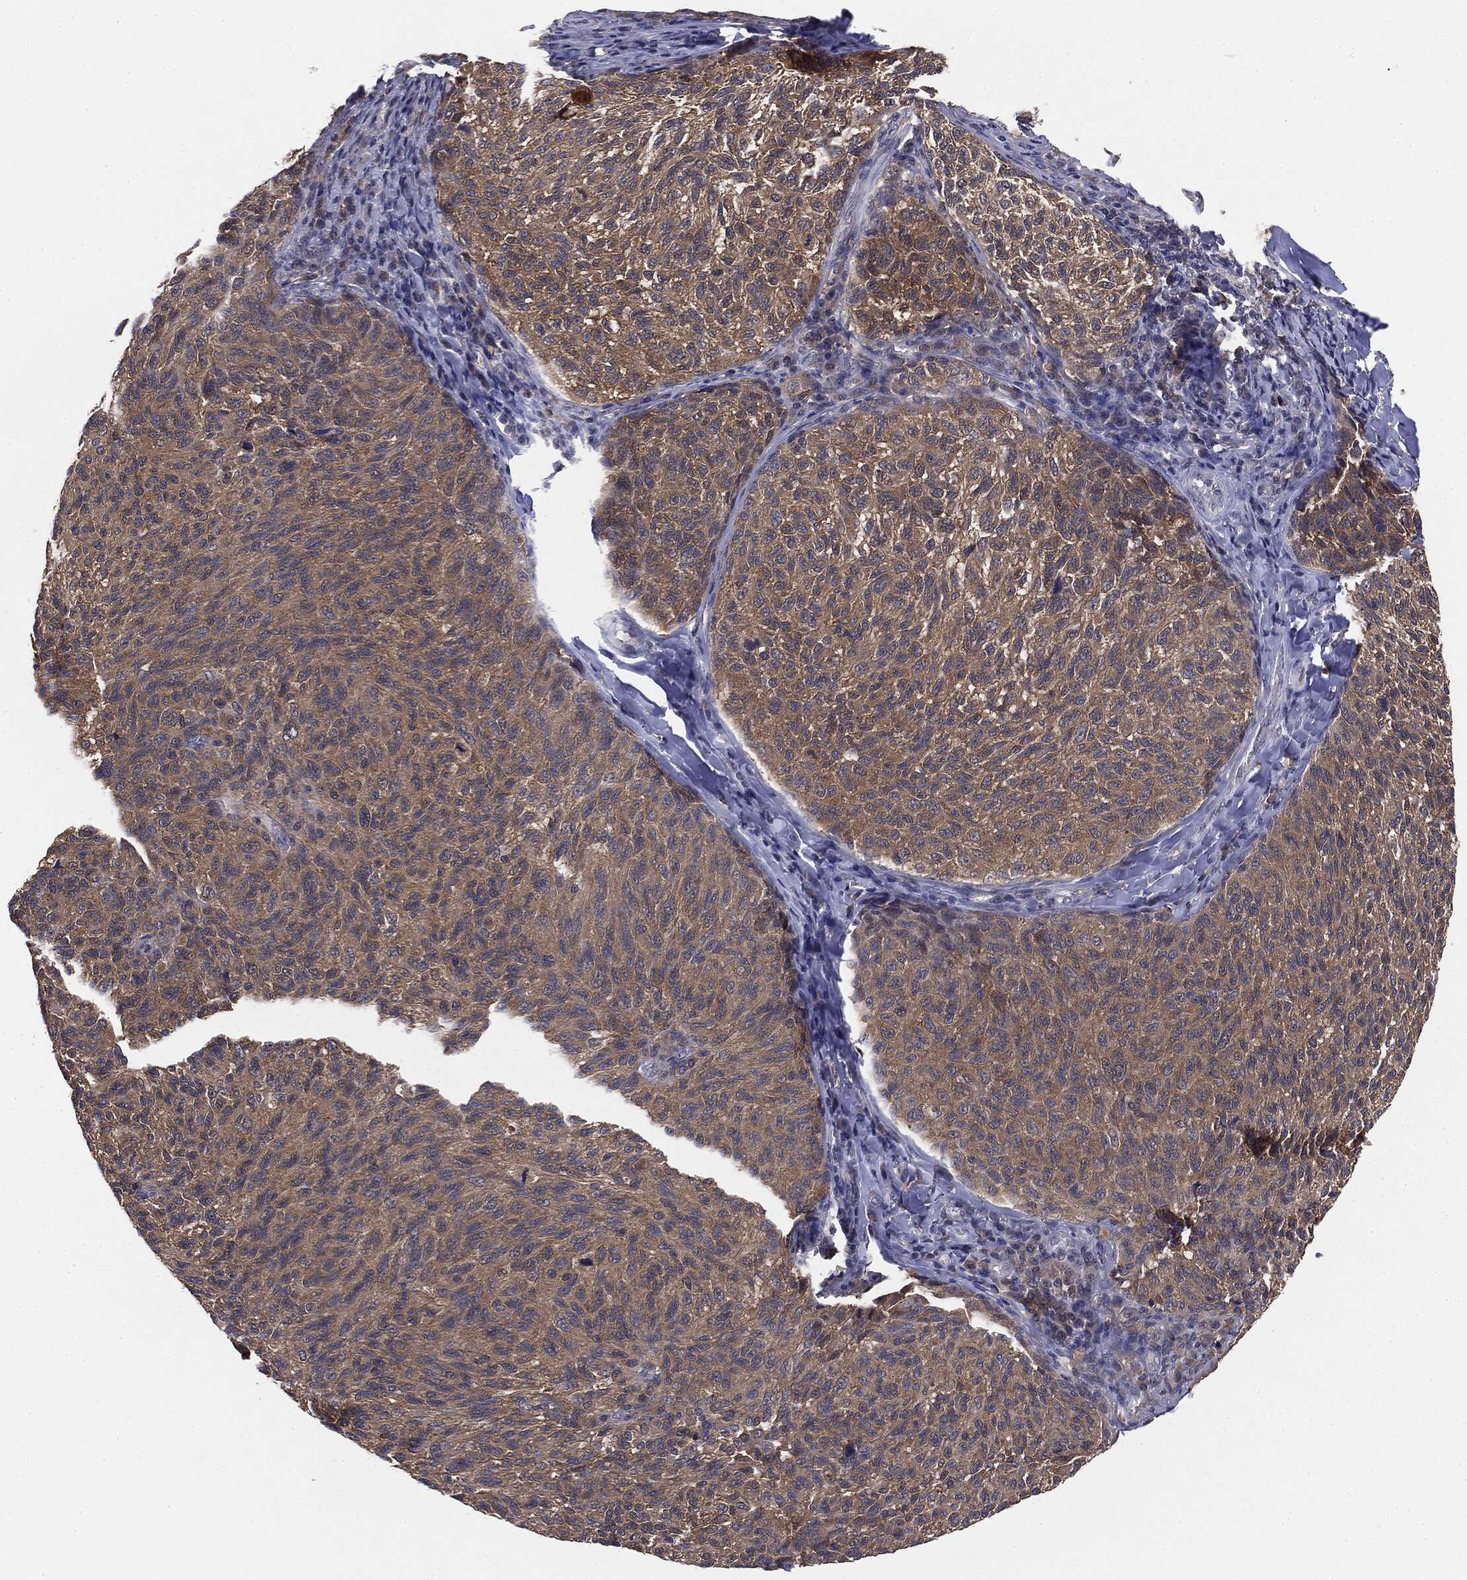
{"staining": {"intensity": "moderate", "quantity": ">75%", "location": "cytoplasmic/membranous"}, "tissue": "melanoma", "cell_type": "Tumor cells", "image_type": "cancer", "snomed": [{"axis": "morphology", "description": "Malignant melanoma, NOS"}, {"axis": "topography", "description": "Skin"}], "caption": "High-power microscopy captured an IHC image of melanoma, revealing moderate cytoplasmic/membranous staining in about >75% of tumor cells. The staining was performed using DAB, with brown indicating positive protein expression. Nuclei are stained blue with hematoxylin.", "gene": "KRT7", "patient": {"sex": "female", "age": 73}}